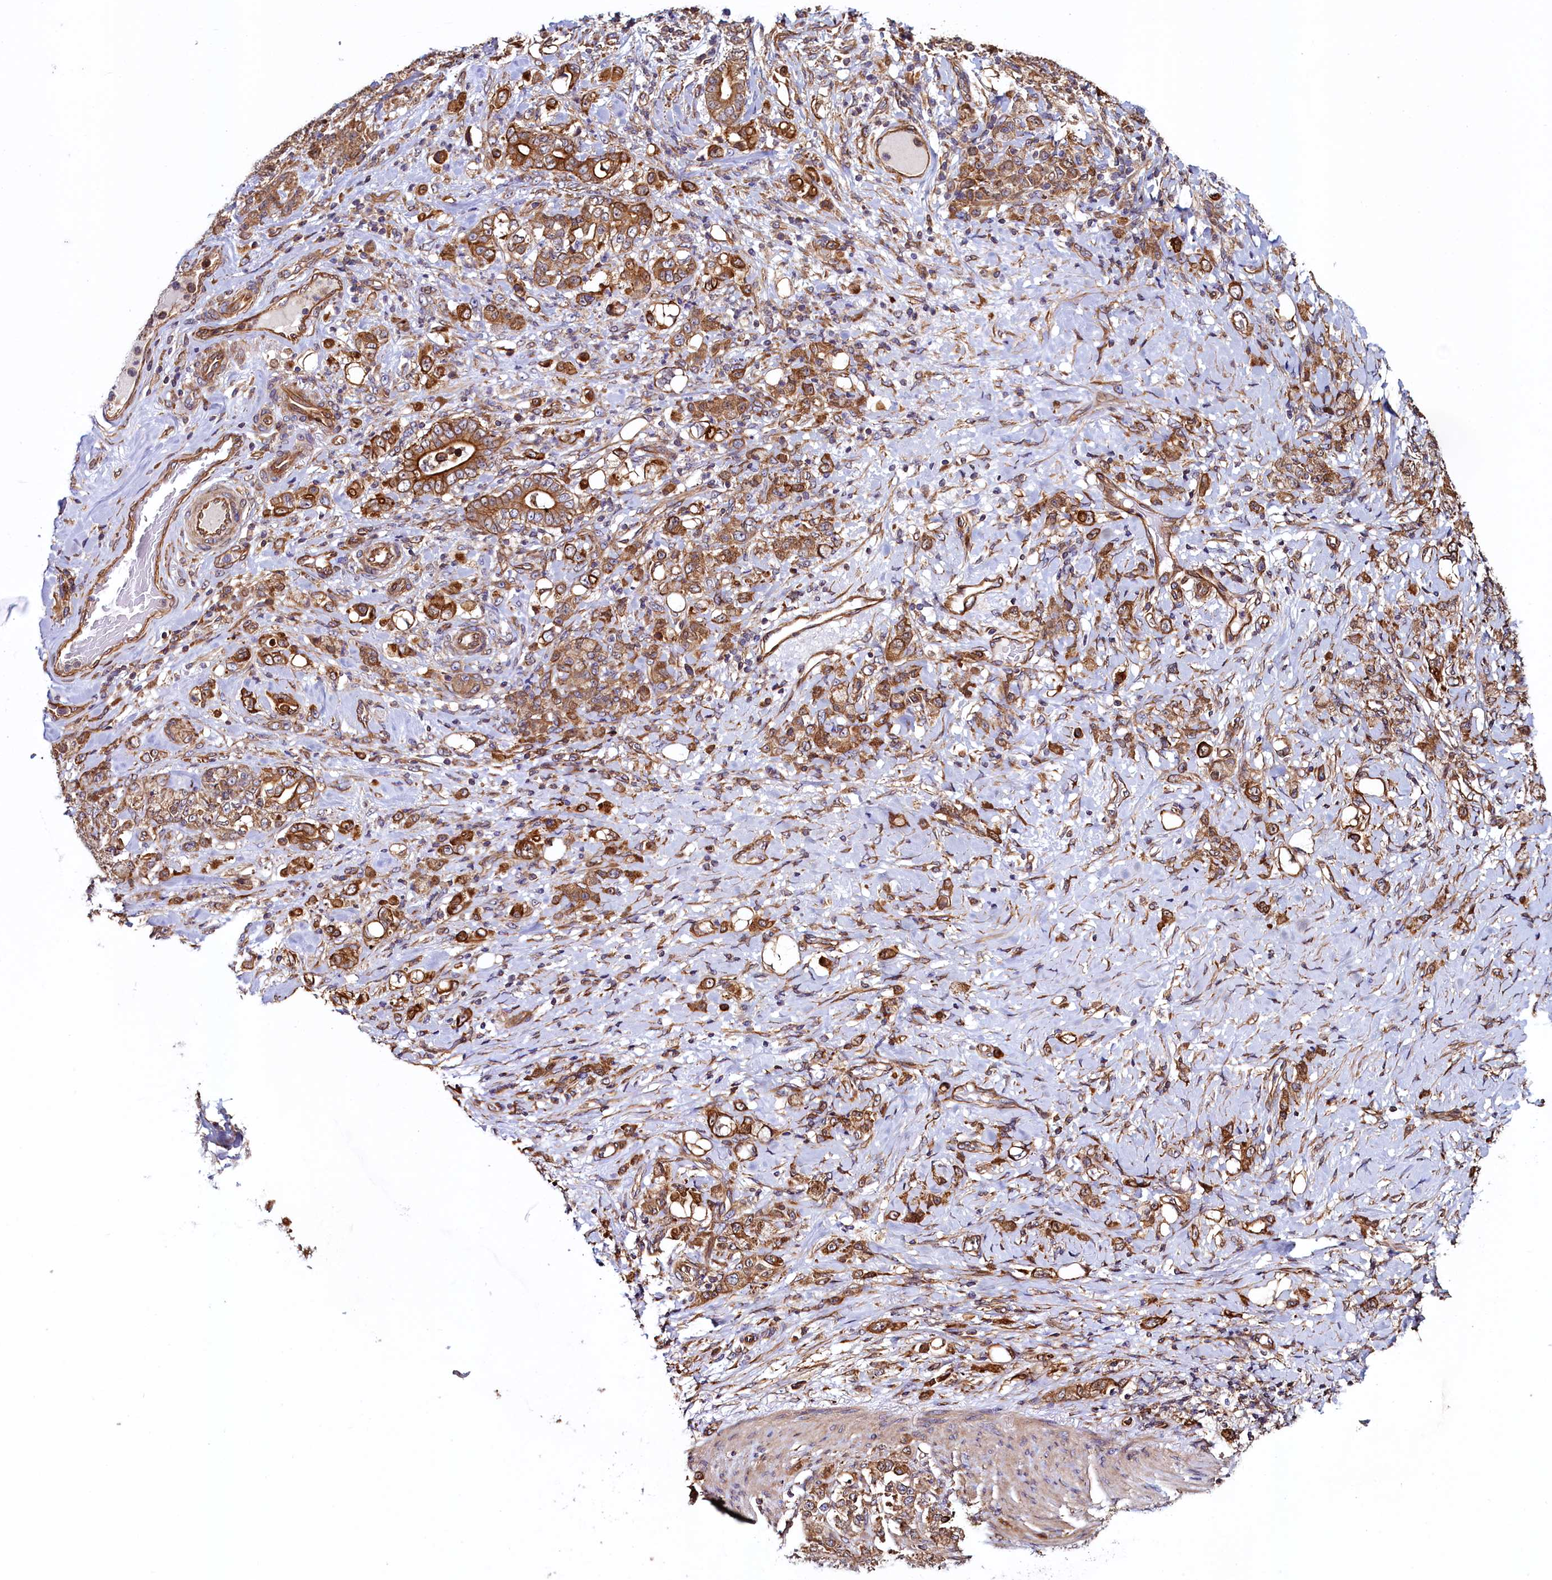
{"staining": {"intensity": "moderate", "quantity": ">75%", "location": "cytoplasmic/membranous"}, "tissue": "stomach cancer", "cell_type": "Tumor cells", "image_type": "cancer", "snomed": [{"axis": "morphology", "description": "Adenocarcinoma, NOS"}, {"axis": "topography", "description": "Stomach"}], "caption": "Stomach cancer stained with a protein marker reveals moderate staining in tumor cells.", "gene": "ATXN2L", "patient": {"sex": "female", "age": 79}}